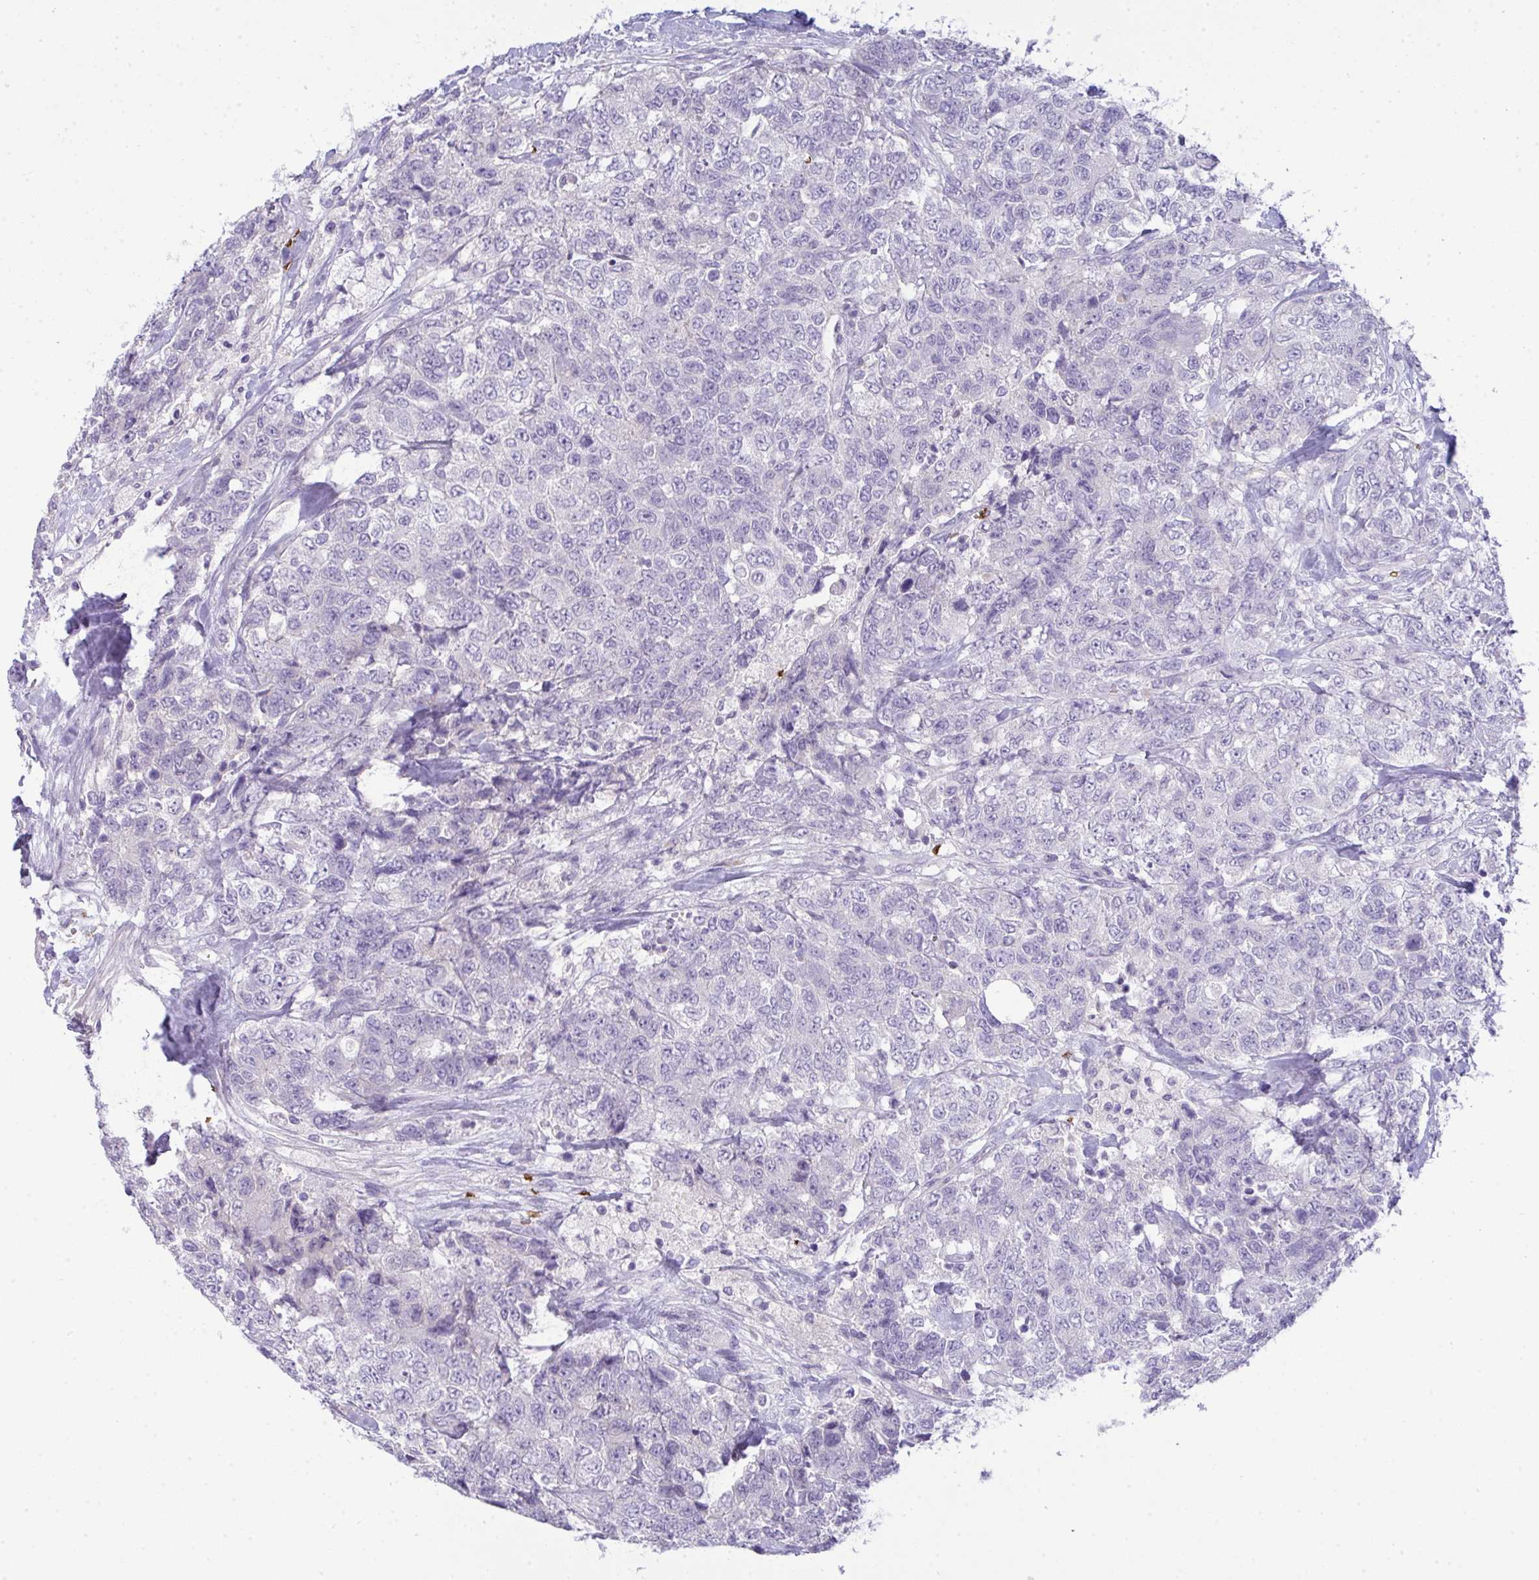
{"staining": {"intensity": "negative", "quantity": "none", "location": "none"}, "tissue": "urothelial cancer", "cell_type": "Tumor cells", "image_type": "cancer", "snomed": [{"axis": "morphology", "description": "Urothelial carcinoma, High grade"}, {"axis": "topography", "description": "Urinary bladder"}], "caption": "The histopathology image displays no significant positivity in tumor cells of urothelial carcinoma (high-grade).", "gene": "SPTB", "patient": {"sex": "female", "age": 78}}